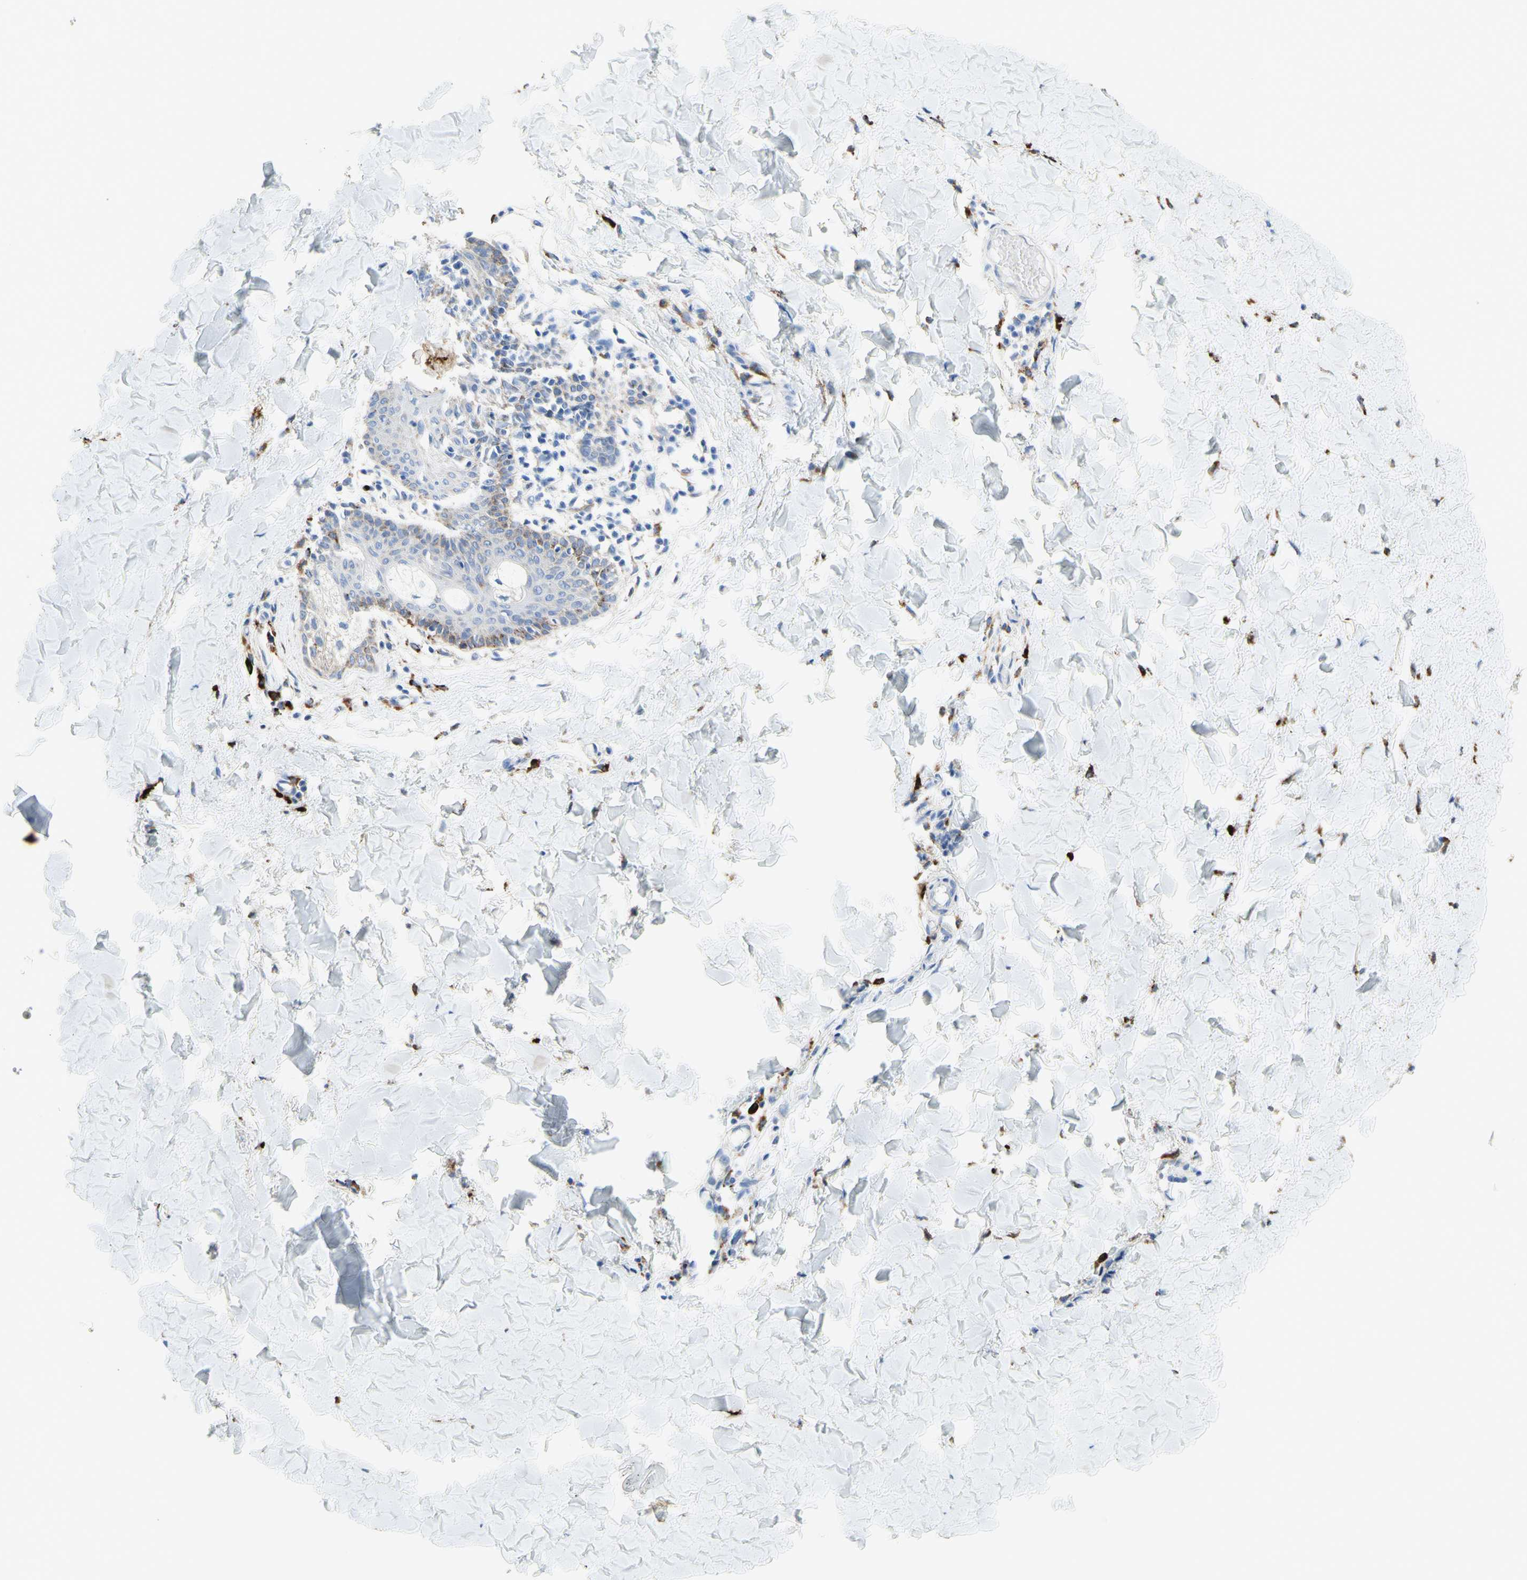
{"staining": {"intensity": "moderate", "quantity": ">75%", "location": "cytoplasmic/membranous"}, "tissue": "skin", "cell_type": "Fibroblasts", "image_type": "normal", "snomed": [{"axis": "morphology", "description": "Normal tissue, NOS"}, {"axis": "topography", "description": "Skin"}], "caption": "Fibroblasts display medium levels of moderate cytoplasmic/membranous positivity in approximately >75% of cells in unremarkable skin.", "gene": "URB2", "patient": {"sex": "female", "age": 17}}